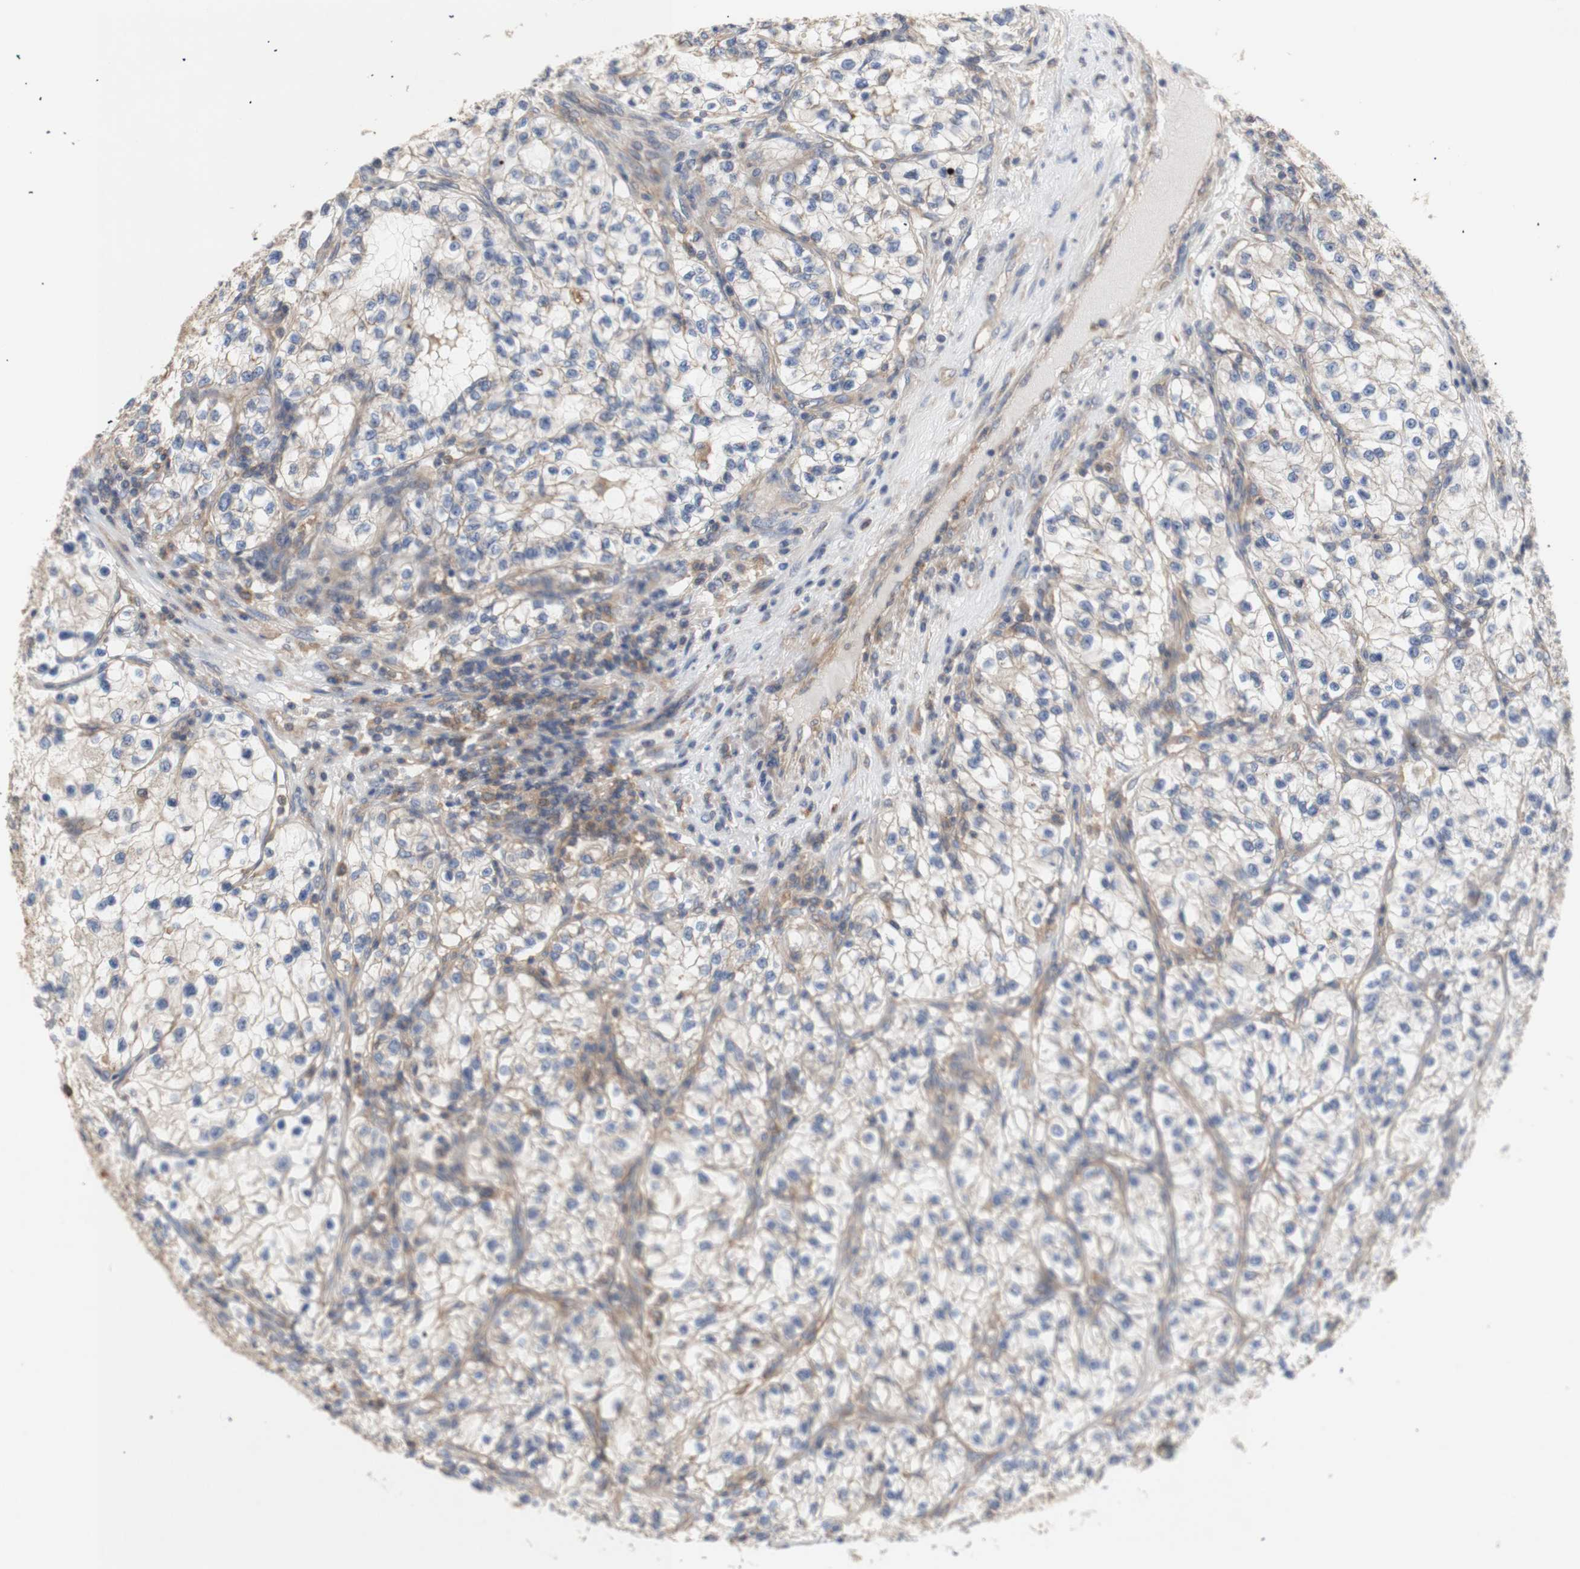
{"staining": {"intensity": "weak", "quantity": ">75%", "location": "cytoplasmic/membranous"}, "tissue": "renal cancer", "cell_type": "Tumor cells", "image_type": "cancer", "snomed": [{"axis": "morphology", "description": "Adenocarcinoma, NOS"}, {"axis": "topography", "description": "Kidney"}], "caption": "Immunohistochemistry image of neoplastic tissue: renal adenocarcinoma stained using immunohistochemistry (IHC) shows low levels of weak protein expression localized specifically in the cytoplasmic/membranous of tumor cells, appearing as a cytoplasmic/membranous brown color.", "gene": "IKBKG", "patient": {"sex": "female", "age": 57}}